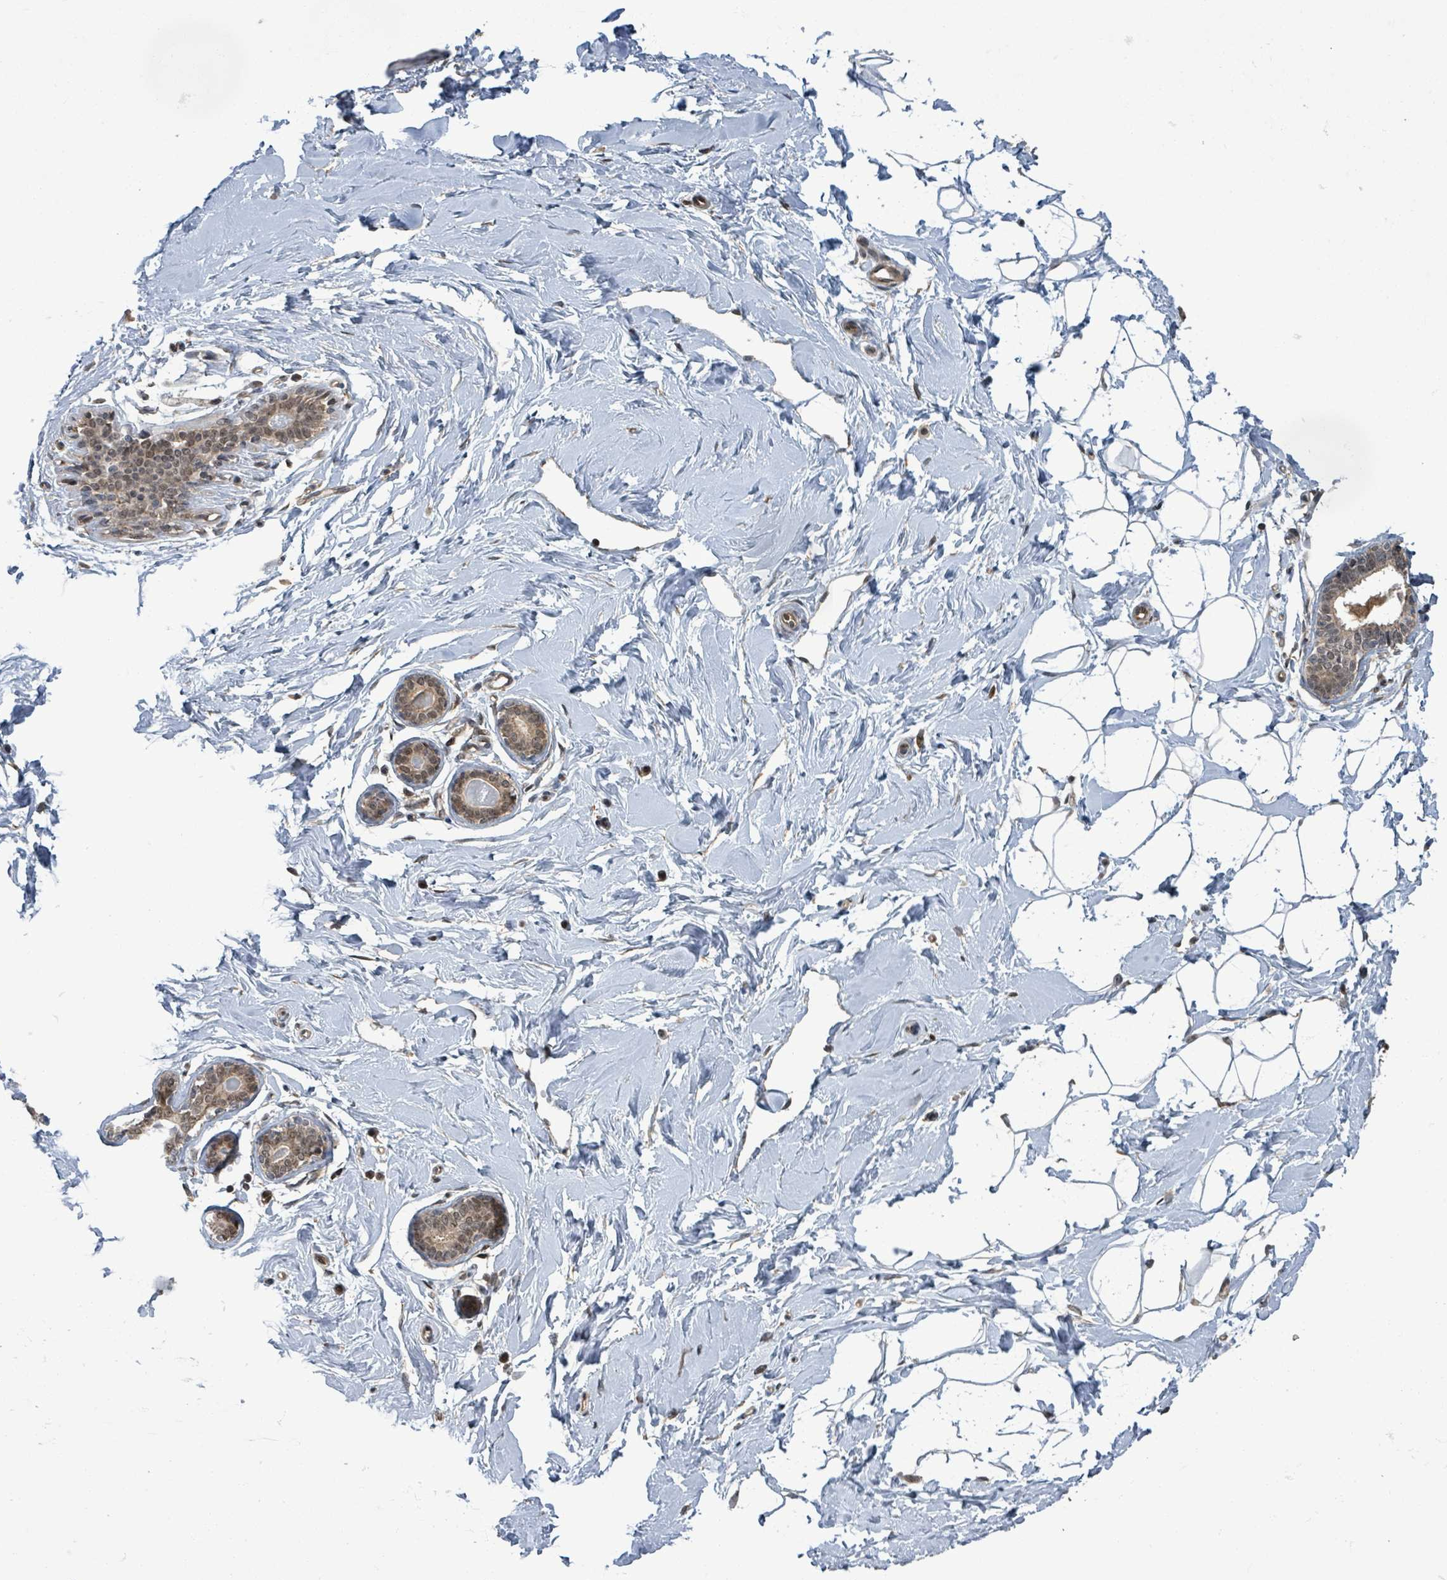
{"staining": {"intensity": "negative", "quantity": "none", "location": "none"}, "tissue": "breast", "cell_type": "Adipocytes", "image_type": "normal", "snomed": [{"axis": "morphology", "description": "Normal tissue, NOS"}, {"axis": "topography", "description": "Breast"}], "caption": "The immunohistochemistry (IHC) image has no significant positivity in adipocytes of breast.", "gene": "ENSG00000256500", "patient": {"sex": "female", "age": 23}}